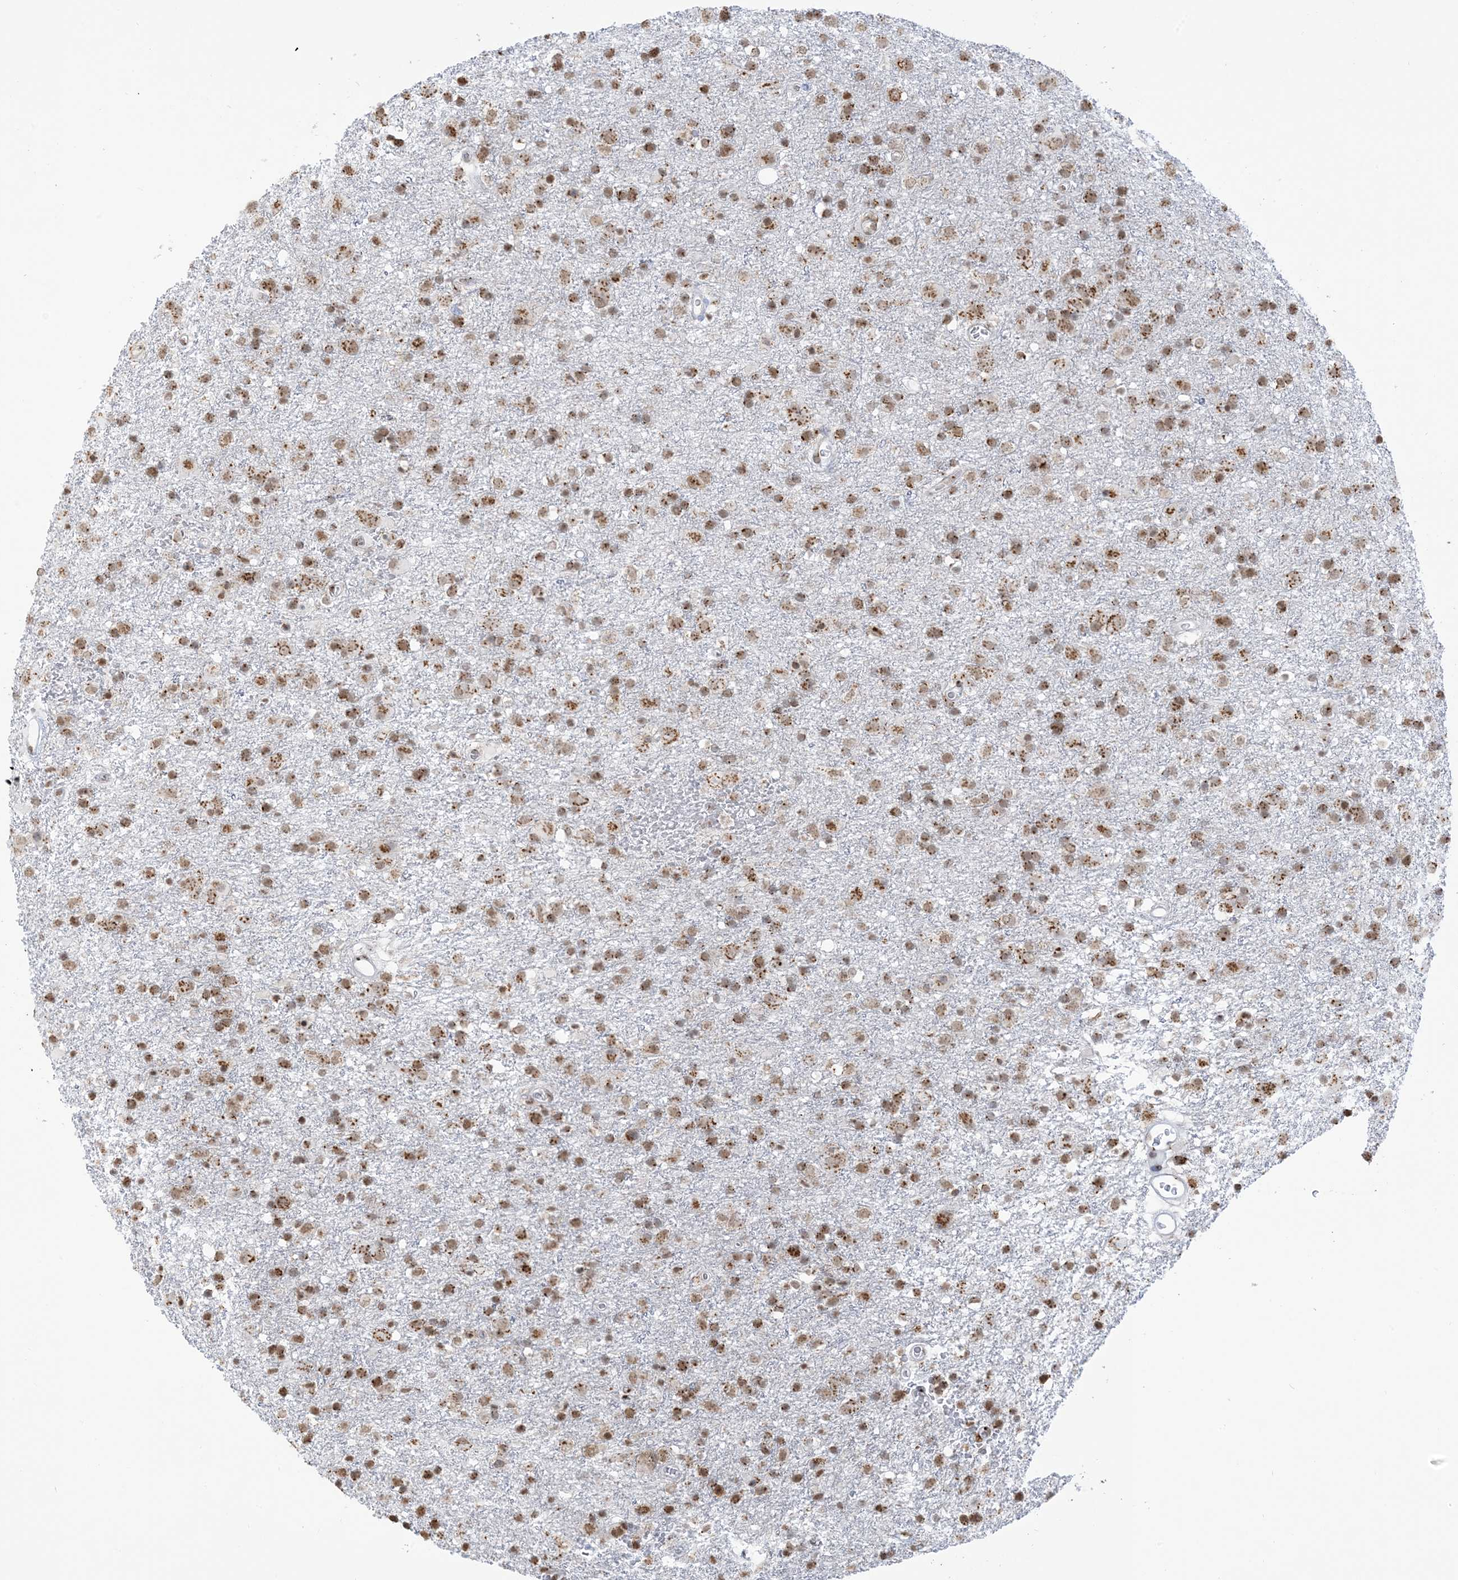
{"staining": {"intensity": "moderate", "quantity": ">75%", "location": "cytoplasmic/membranous,nuclear"}, "tissue": "glioma", "cell_type": "Tumor cells", "image_type": "cancer", "snomed": [{"axis": "morphology", "description": "Glioma, malignant, Low grade"}, {"axis": "topography", "description": "Brain"}], "caption": "An image of human glioma stained for a protein reveals moderate cytoplasmic/membranous and nuclear brown staining in tumor cells.", "gene": "GPR107", "patient": {"sex": "male", "age": 65}}